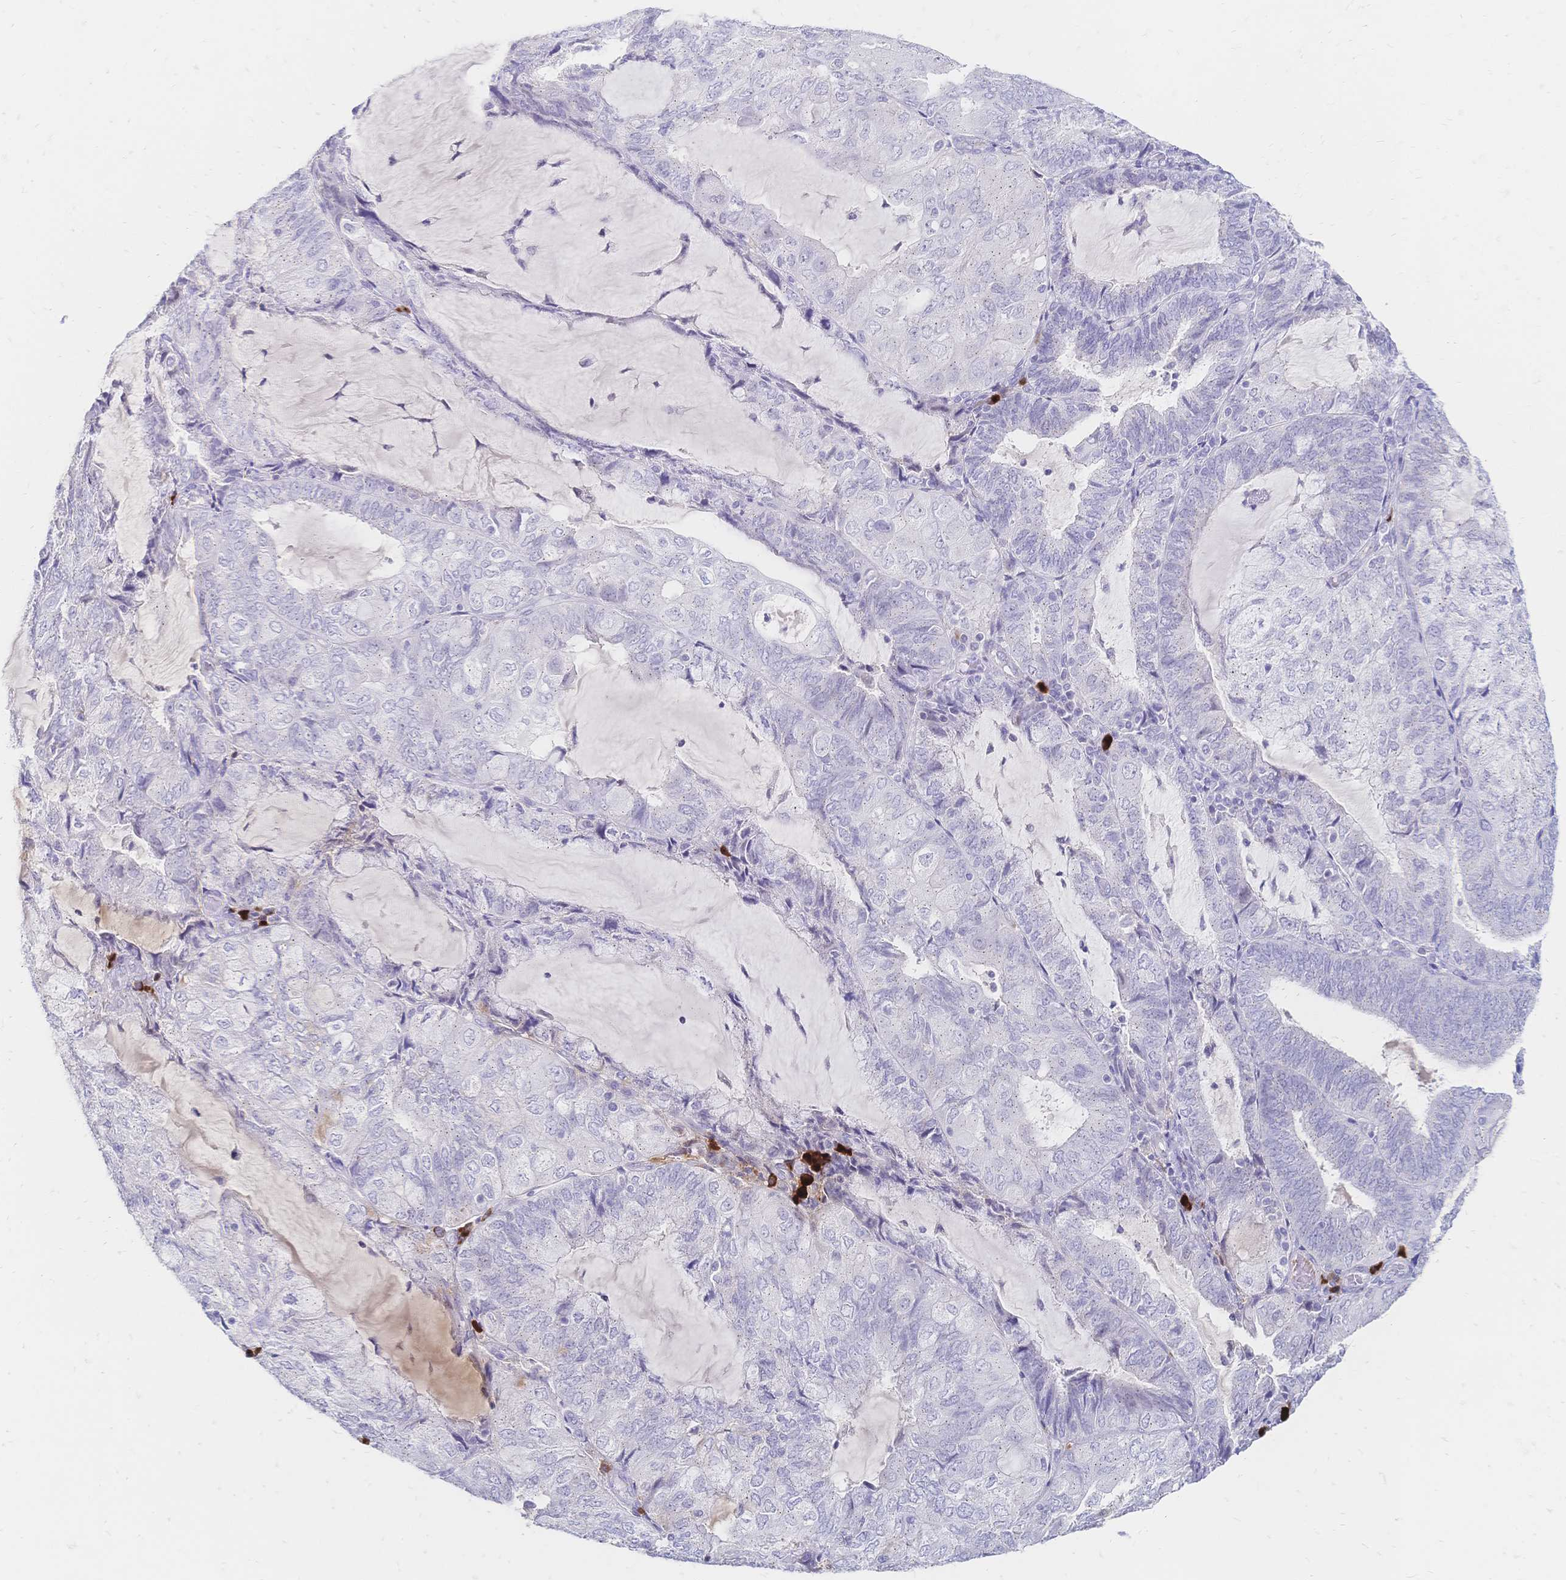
{"staining": {"intensity": "negative", "quantity": "none", "location": "none"}, "tissue": "endometrial cancer", "cell_type": "Tumor cells", "image_type": "cancer", "snomed": [{"axis": "morphology", "description": "Adenocarcinoma, NOS"}, {"axis": "topography", "description": "Endometrium"}], "caption": "High power microscopy photomicrograph of an immunohistochemistry histopathology image of endometrial cancer (adenocarcinoma), revealing no significant positivity in tumor cells.", "gene": "PSORS1C2", "patient": {"sex": "female", "age": 81}}